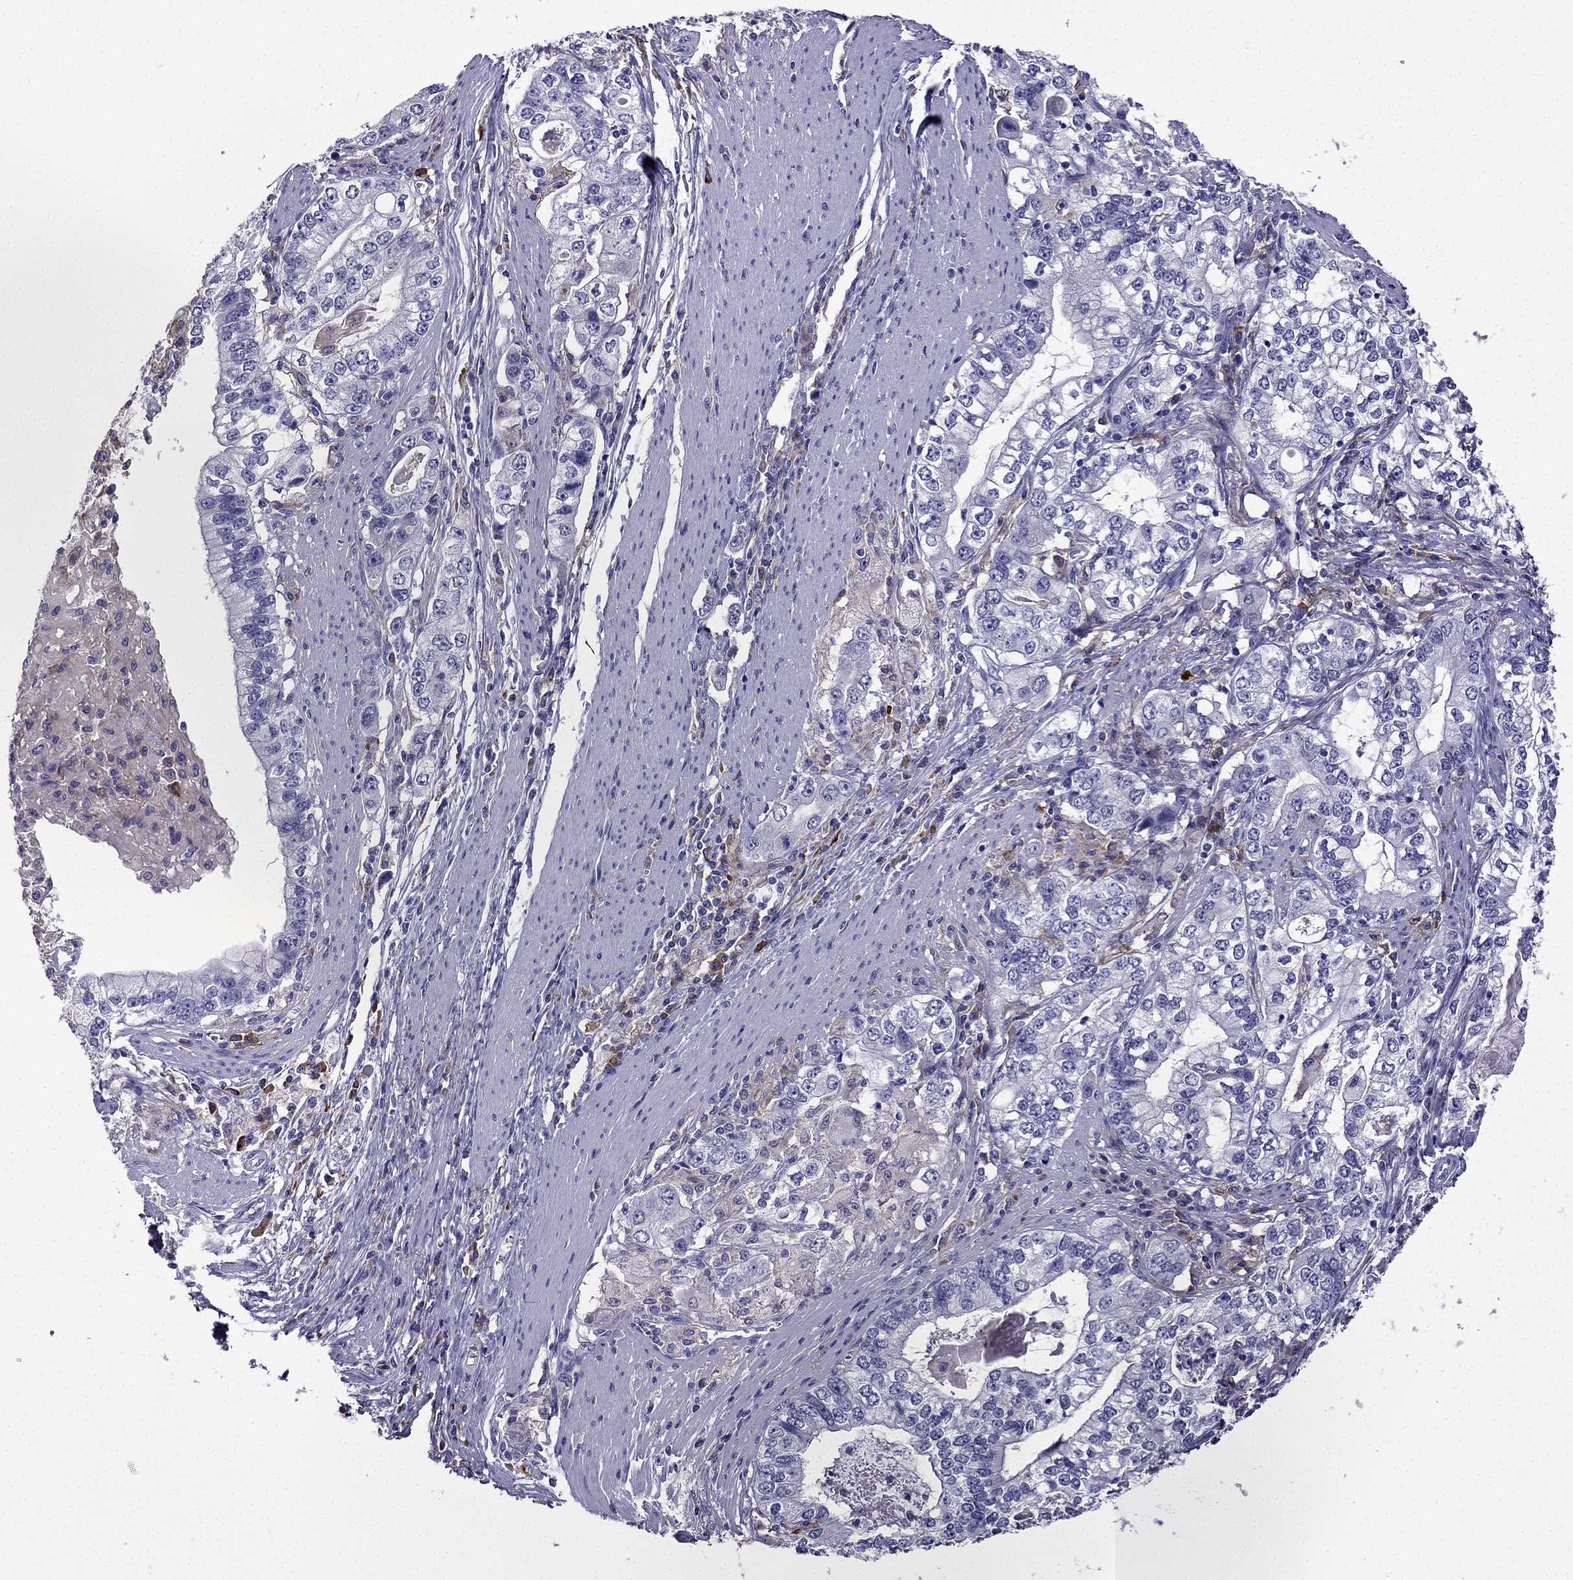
{"staining": {"intensity": "negative", "quantity": "none", "location": "none"}, "tissue": "stomach cancer", "cell_type": "Tumor cells", "image_type": "cancer", "snomed": [{"axis": "morphology", "description": "Adenocarcinoma, NOS"}, {"axis": "topography", "description": "Stomach, lower"}], "caption": "IHC photomicrograph of neoplastic tissue: human stomach cancer (adenocarcinoma) stained with DAB (3,3'-diaminobenzidine) exhibits no significant protein staining in tumor cells.", "gene": "TSSK4", "patient": {"sex": "female", "age": 72}}